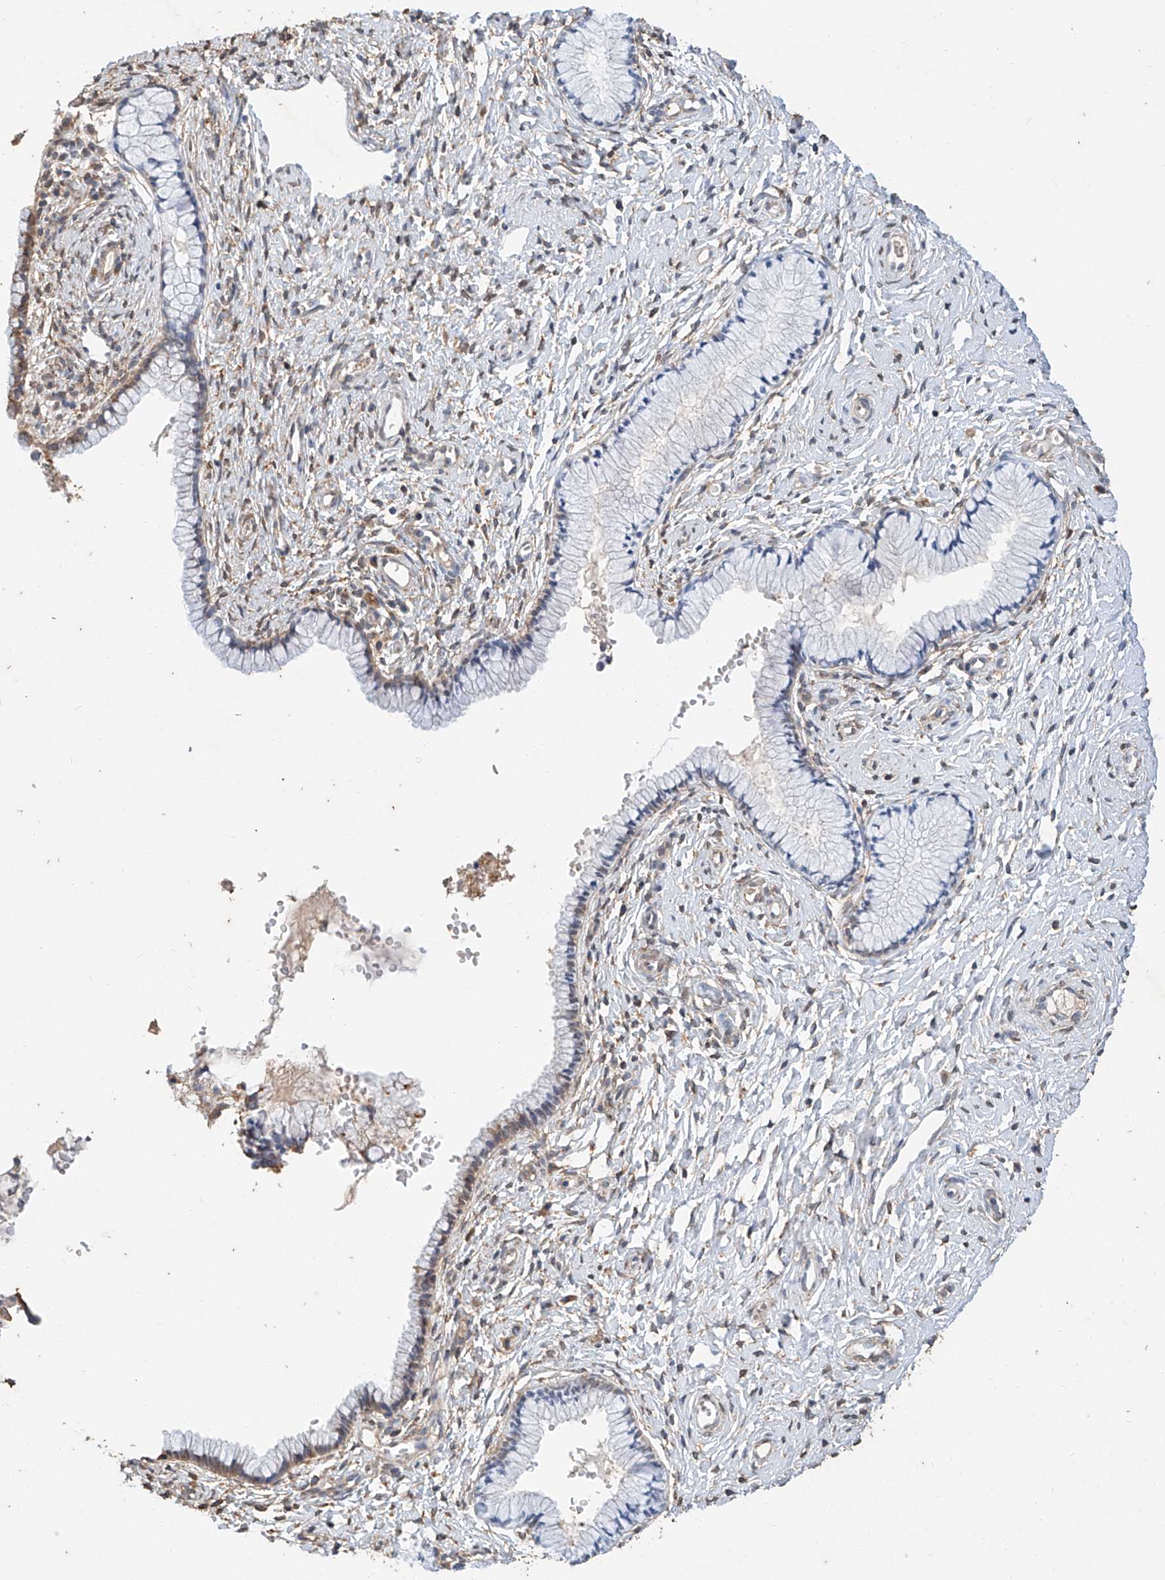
{"staining": {"intensity": "weak", "quantity": "25%-75%", "location": "cytoplasmic/membranous"}, "tissue": "cervix", "cell_type": "Glandular cells", "image_type": "normal", "snomed": [{"axis": "morphology", "description": "Normal tissue, NOS"}, {"axis": "topography", "description": "Cervix"}], "caption": "A micrograph showing weak cytoplasmic/membranous expression in about 25%-75% of glandular cells in normal cervix, as visualized by brown immunohistochemical staining.", "gene": "CERS4", "patient": {"sex": "female", "age": 33}}